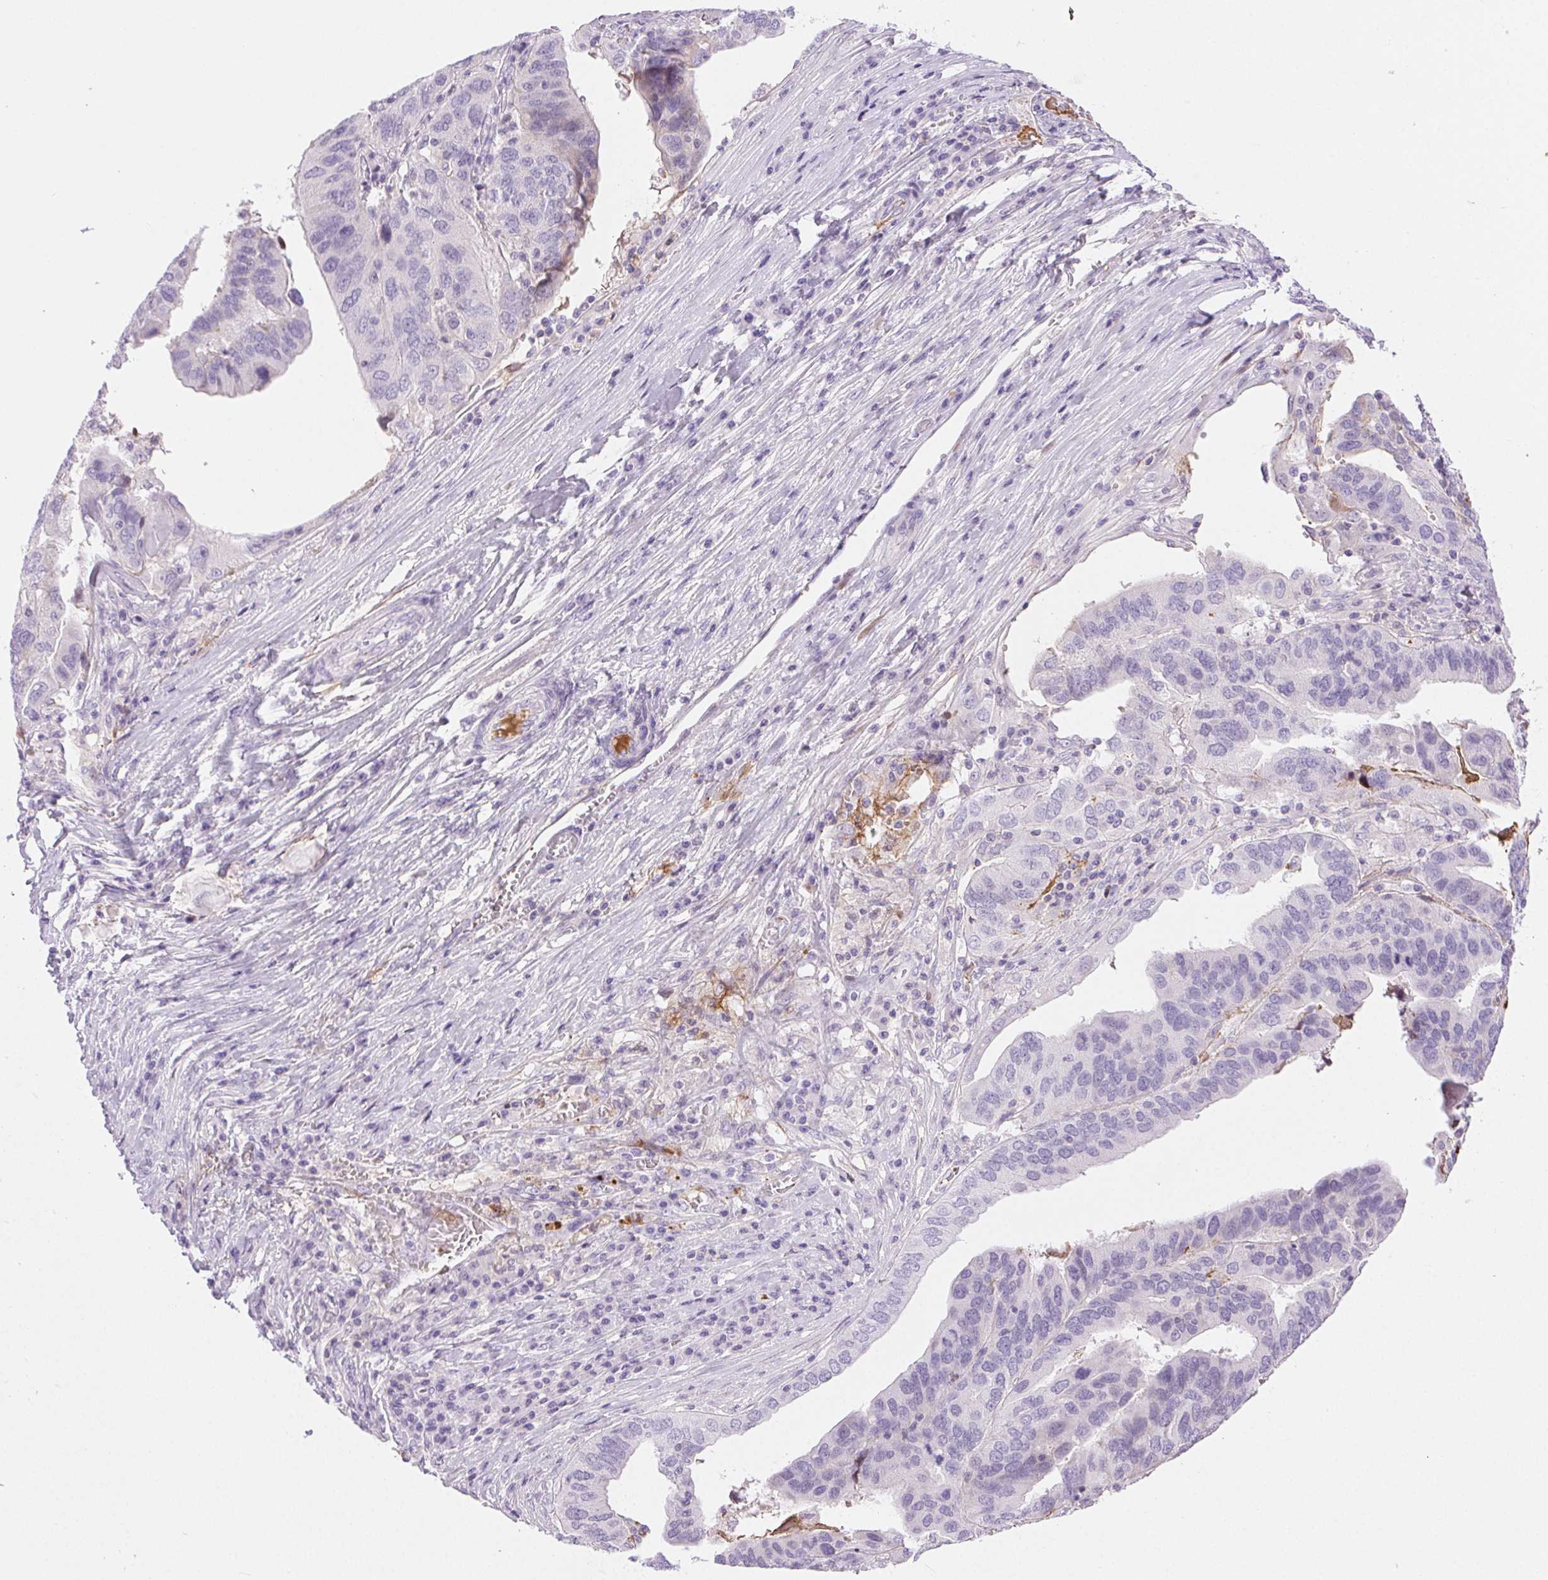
{"staining": {"intensity": "negative", "quantity": "none", "location": "none"}, "tissue": "ovarian cancer", "cell_type": "Tumor cells", "image_type": "cancer", "snomed": [{"axis": "morphology", "description": "Cystadenocarcinoma, serous, NOS"}, {"axis": "topography", "description": "Ovary"}], "caption": "An immunohistochemistry (IHC) histopathology image of serous cystadenocarcinoma (ovarian) is shown. There is no staining in tumor cells of serous cystadenocarcinoma (ovarian).", "gene": "FGA", "patient": {"sex": "female", "age": 79}}